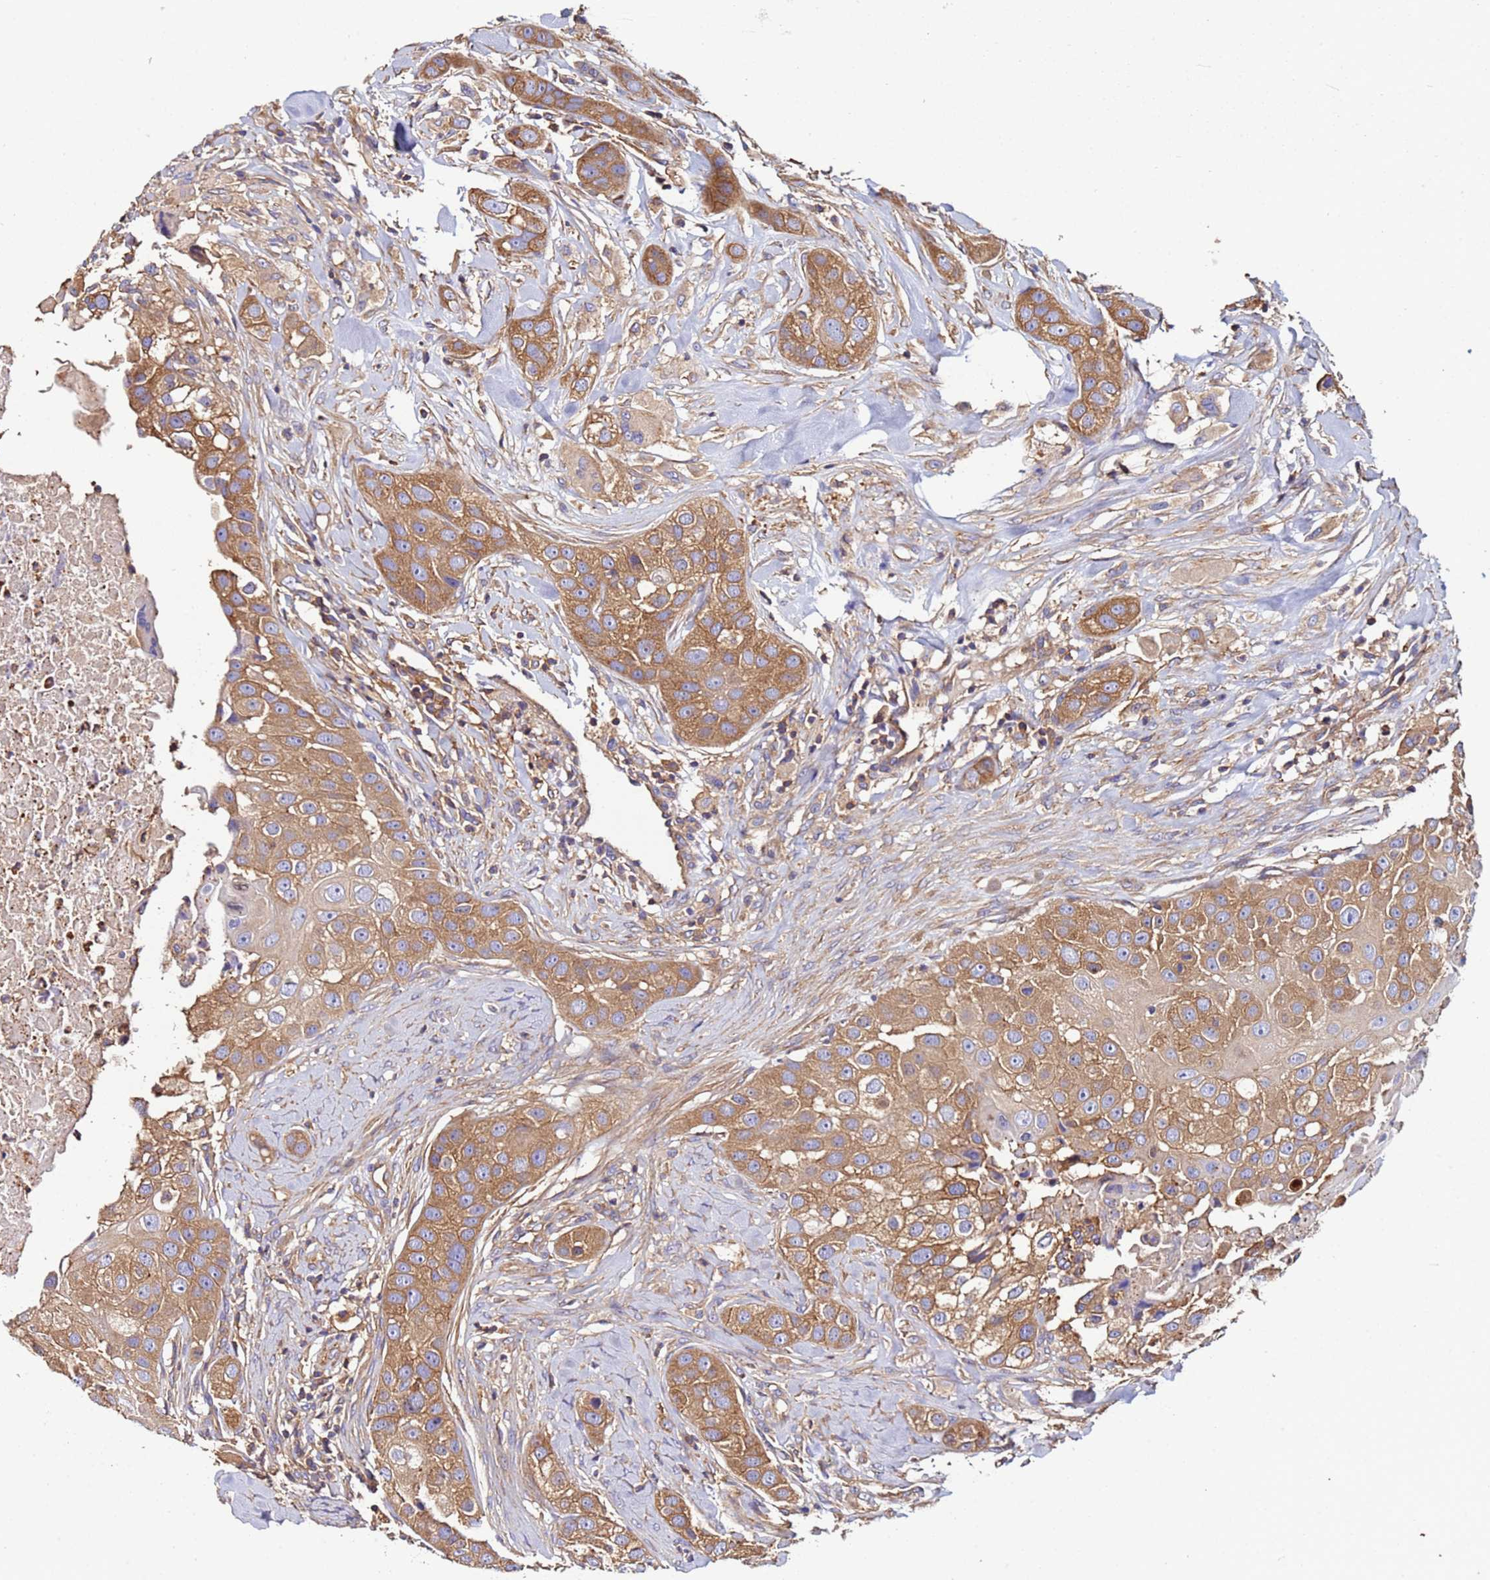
{"staining": {"intensity": "moderate", "quantity": ">75%", "location": "cytoplasmic/membranous"}, "tissue": "head and neck cancer", "cell_type": "Tumor cells", "image_type": "cancer", "snomed": [{"axis": "morphology", "description": "Normal tissue, NOS"}, {"axis": "morphology", "description": "Squamous cell carcinoma, NOS"}, {"axis": "topography", "description": "Skeletal muscle"}, {"axis": "topography", "description": "Head-Neck"}], "caption": "Immunohistochemistry of squamous cell carcinoma (head and neck) exhibits medium levels of moderate cytoplasmic/membranous staining in approximately >75% of tumor cells.", "gene": "POTEE", "patient": {"sex": "male", "age": 51}}